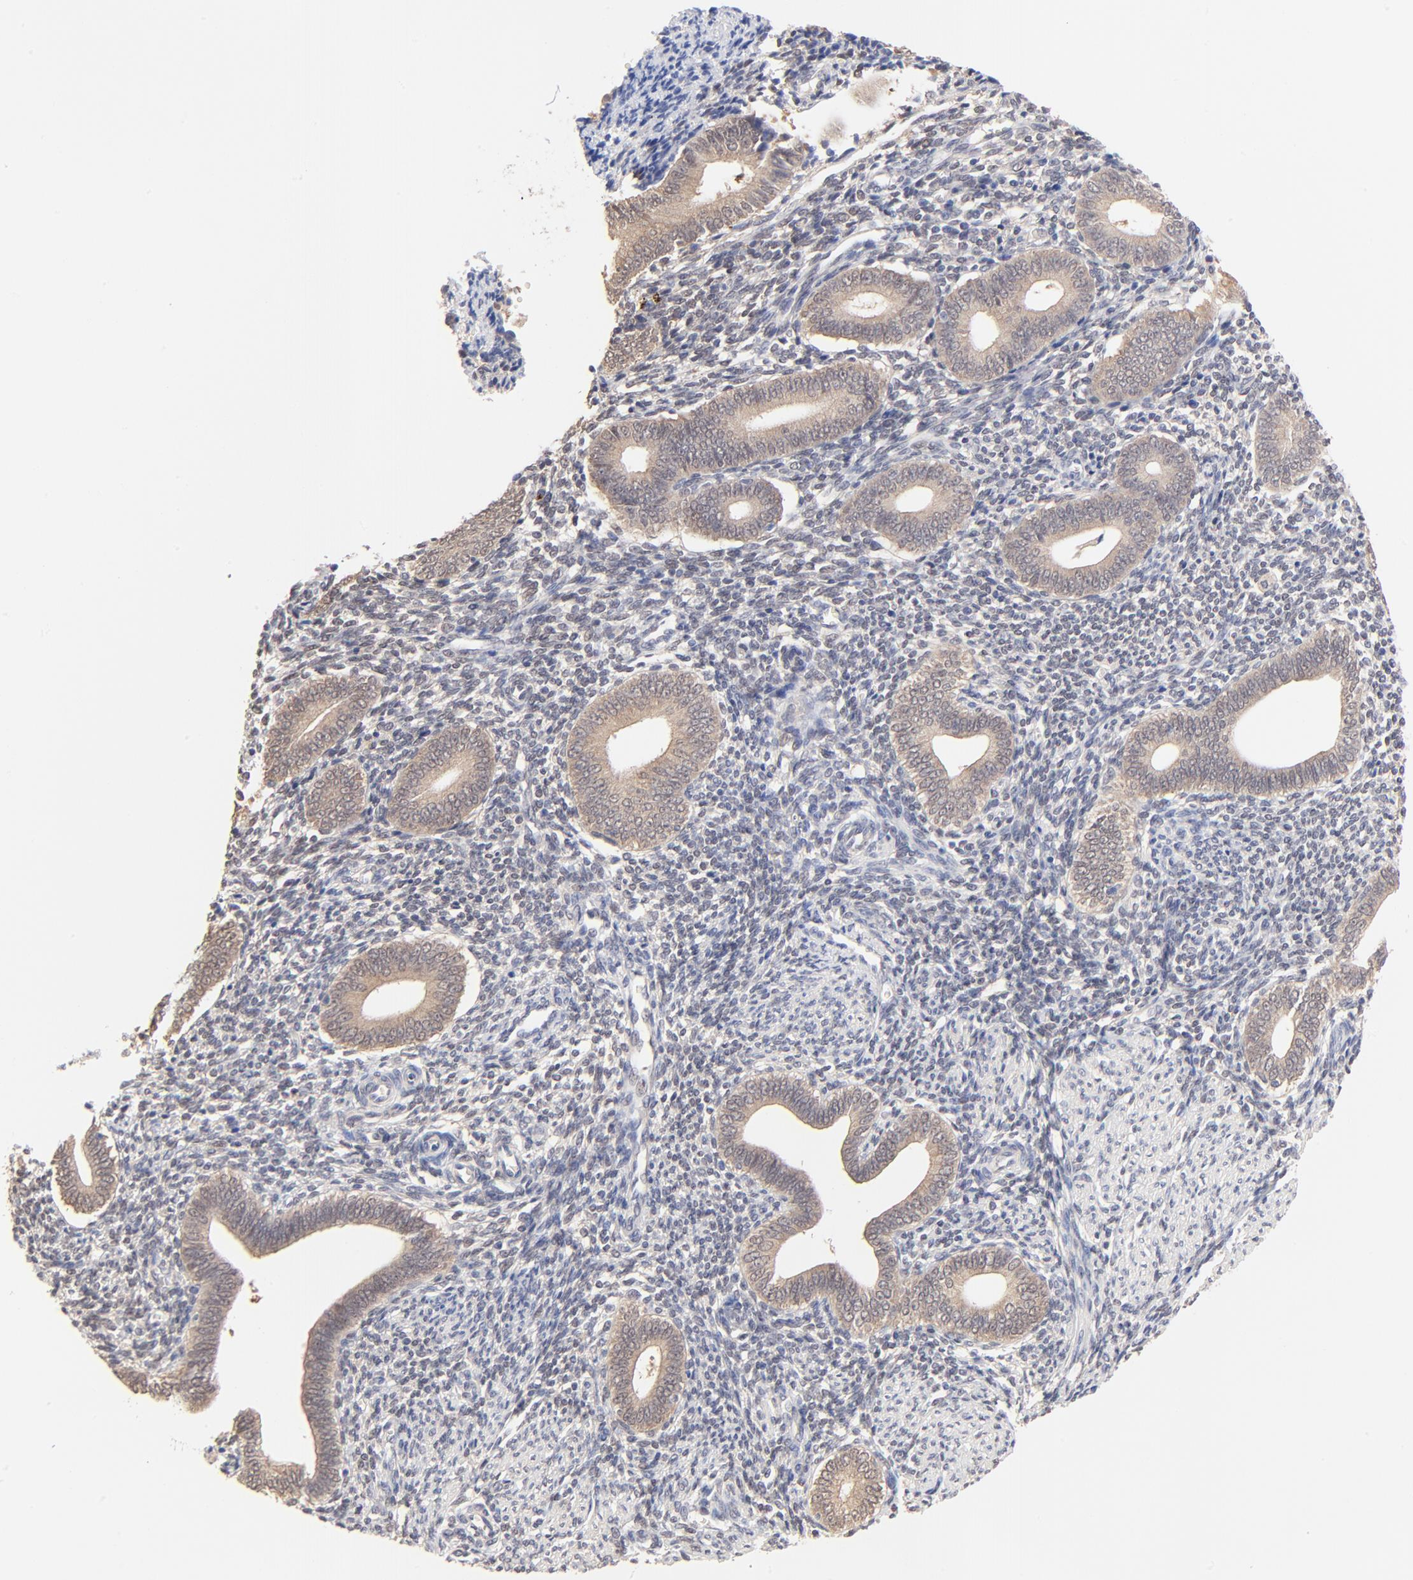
{"staining": {"intensity": "weak", "quantity": "25%-75%", "location": "nuclear"}, "tissue": "endometrium", "cell_type": "Cells in endometrial stroma", "image_type": "normal", "snomed": [{"axis": "morphology", "description": "Normal tissue, NOS"}, {"axis": "topography", "description": "Uterus"}, {"axis": "topography", "description": "Endometrium"}], "caption": "The image exhibits immunohistochemical staining of benign endometrium. There is weak nuclear staining is appreciated in about 25%-75% of cells in endometrial stroma. (DAB IHC, brown staining for protein, blue staining for nuclei).", "gene": "TXNL1", "patient": {"sex": "female", "age": 33}}